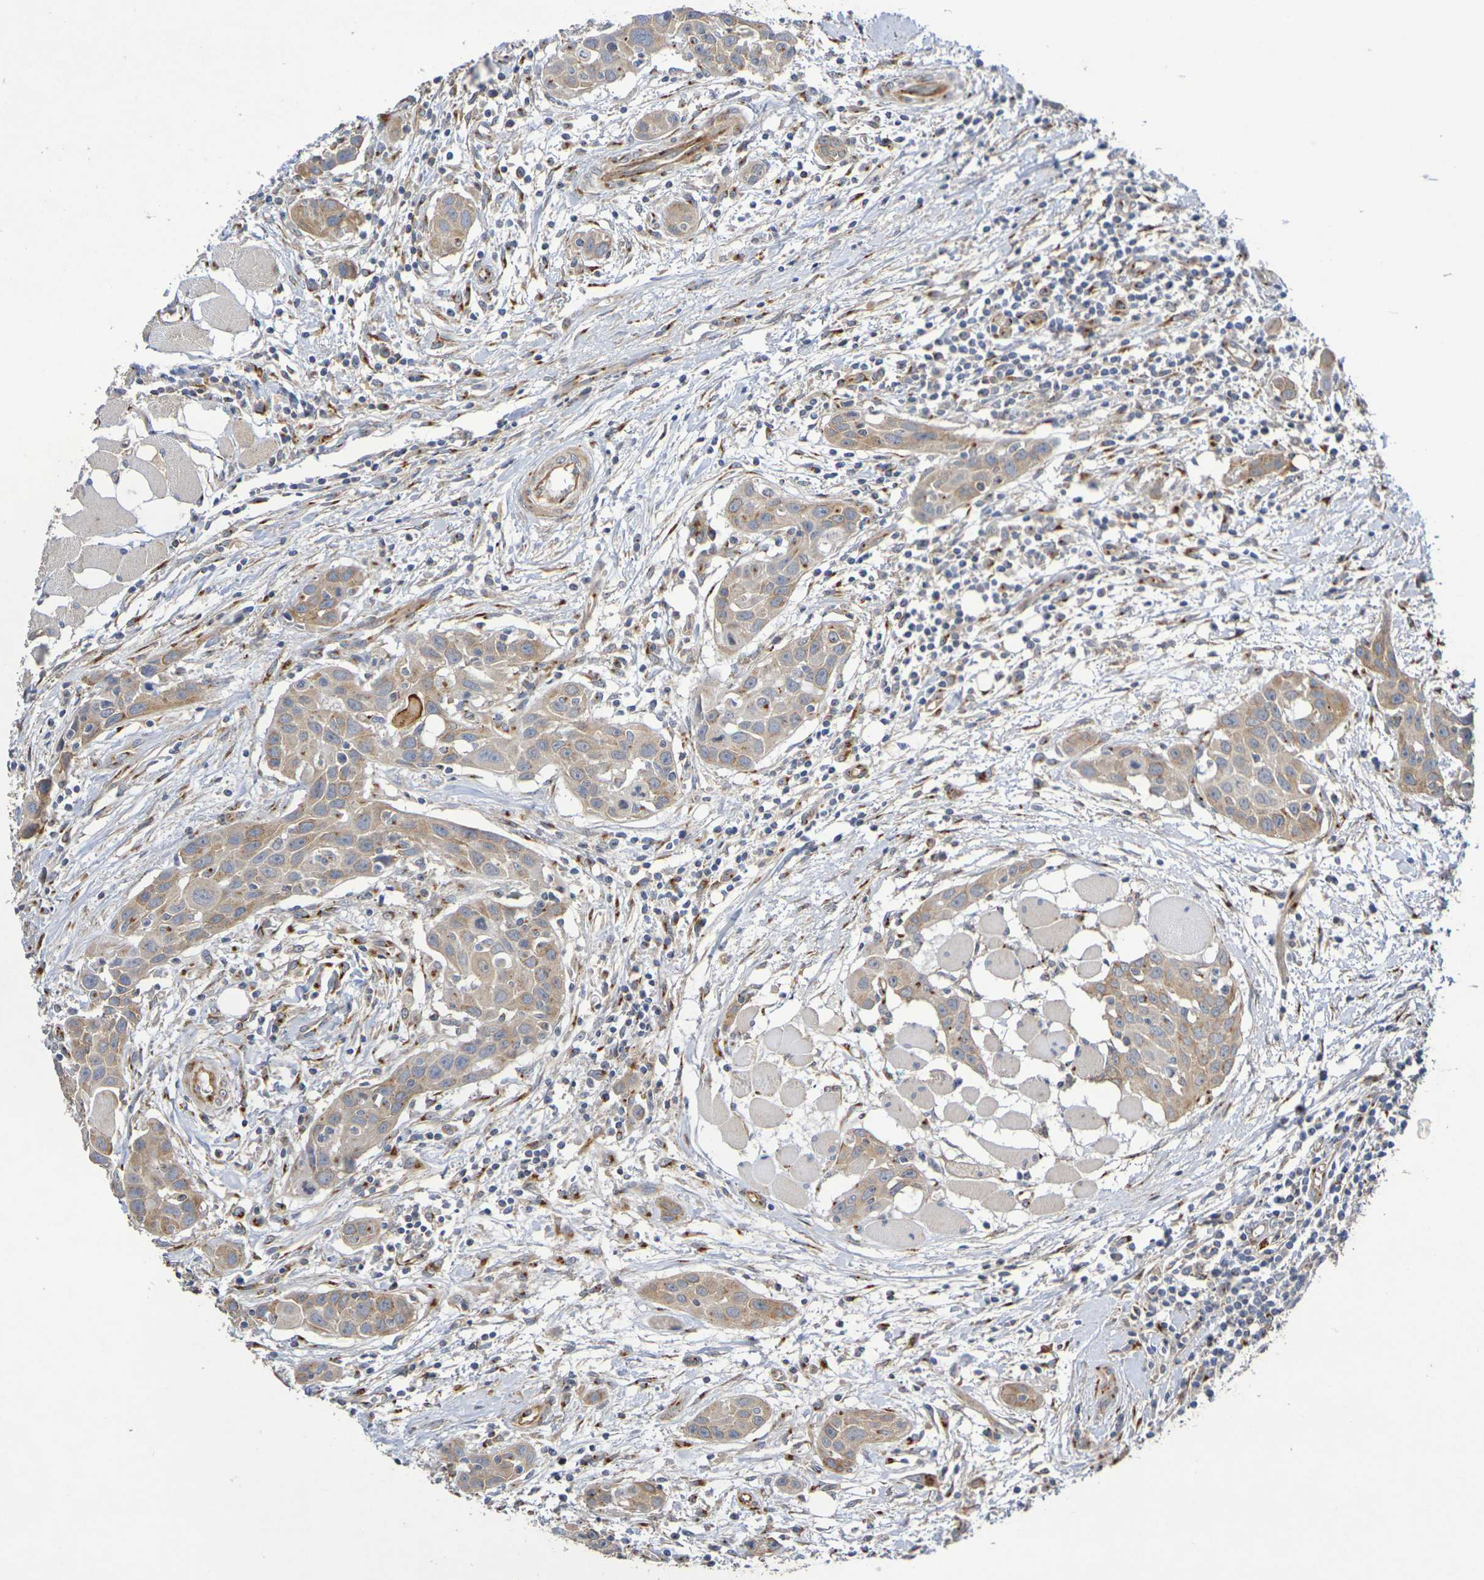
{"staining": {"intensity": "weak", "quantity": ">75%", "location": "cytoplasmic/membranous"}, "tissue": "head and neck cancer", "cell_type": "Tumor cells", "image_type": "cancer", "snomed": [{"axis": "morphology", "description": "Squamous cell carcinoma, NOS"}, {"axis": "topography", "description": "Oral tissue"}, {"axis": "topography", "description": "Head-Neck"}], "caption": "Immunohistochemical staining of head and neck cancer (squamous cell carcinoma) exhibits weak cytoplasmic/membranous protein staining in about >75% of tumor cells.", "gene": "DCP2", "patient": {"sex": "female", "age": 50}}